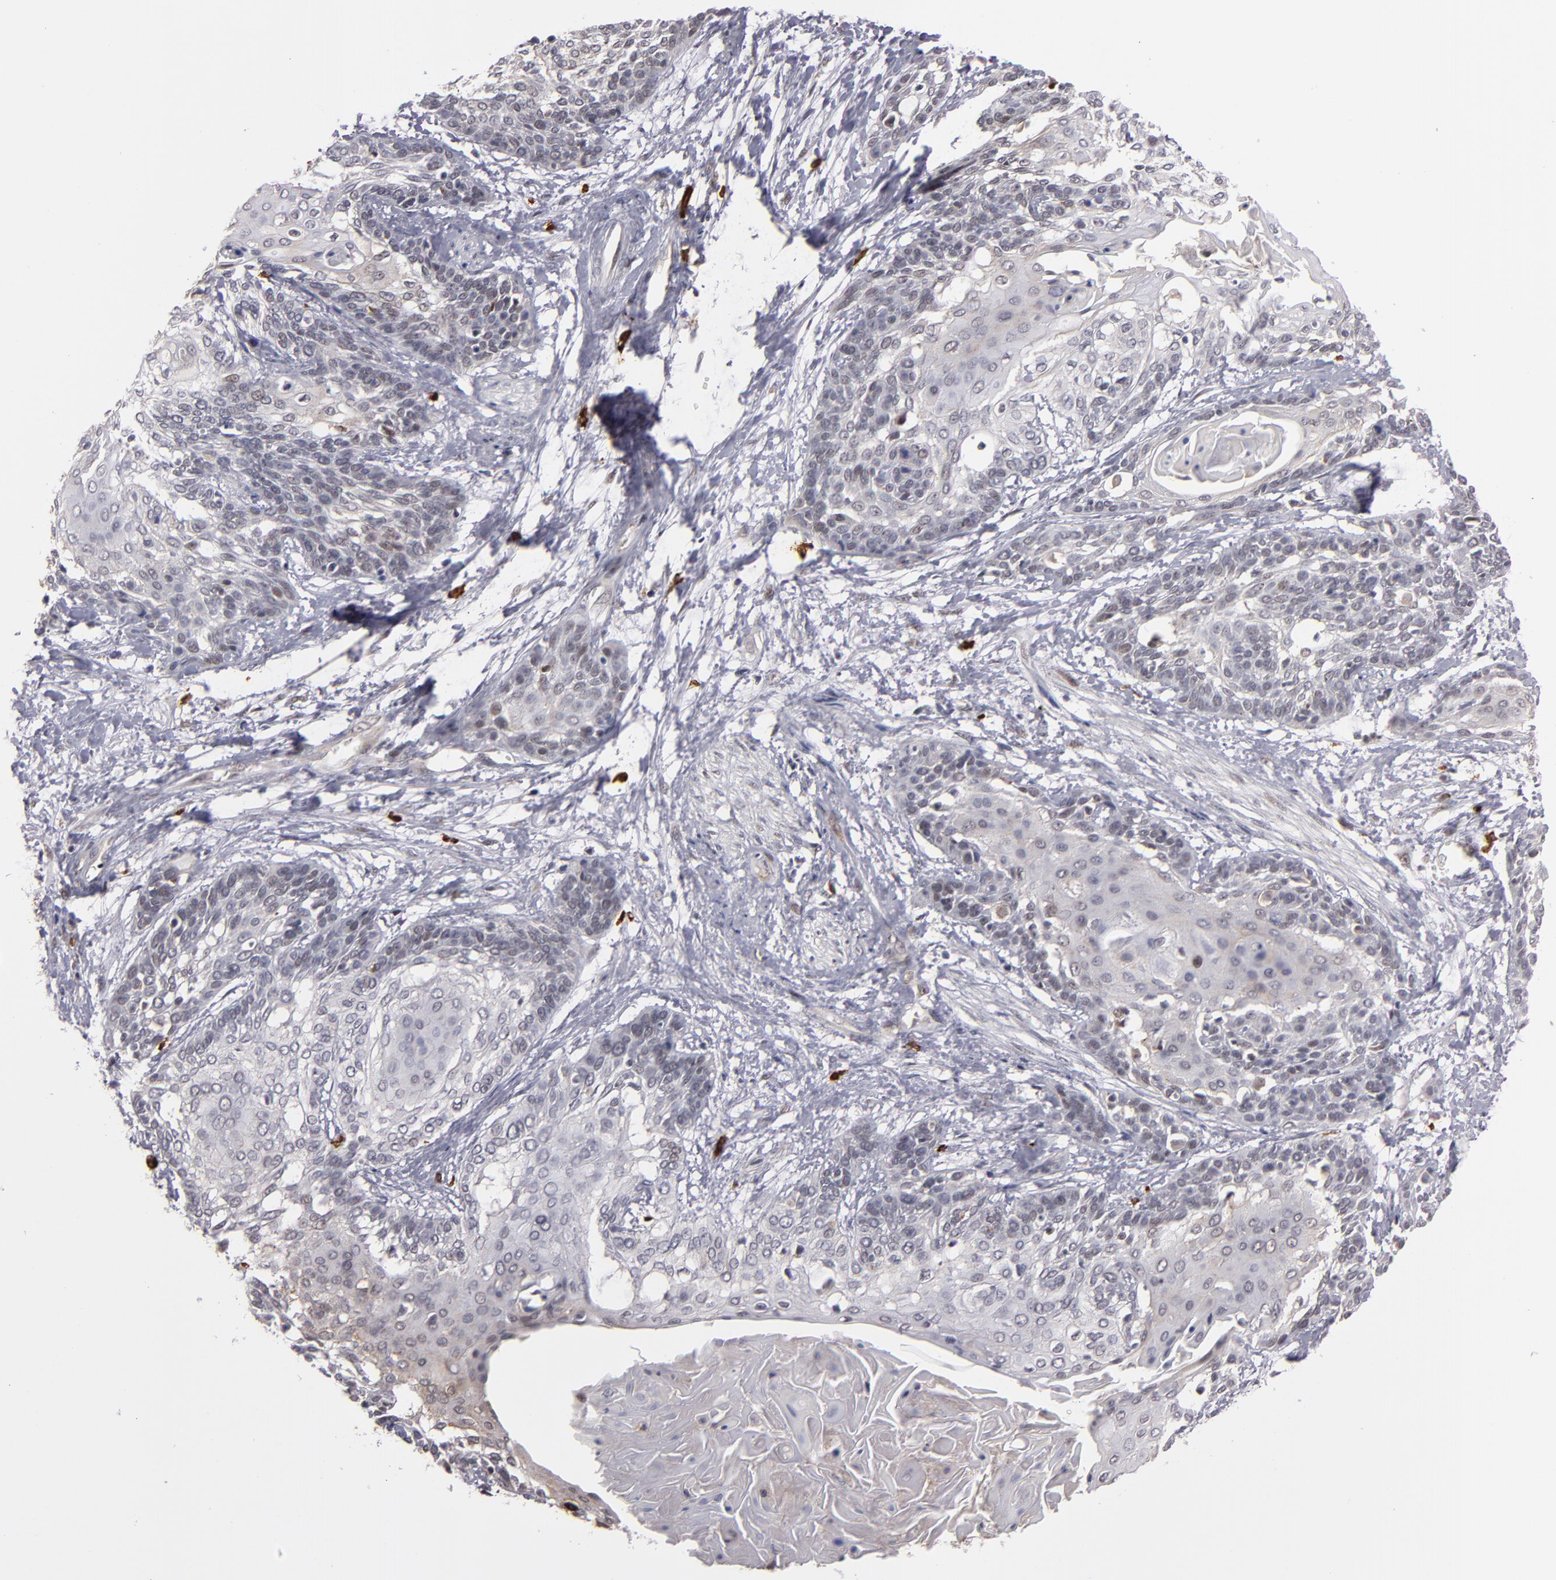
{"staining": {"intensity": "weak", "quantity": ">75%", "location": "cytoplasmic/membranous,nuclear"}, "tissue": "cervical cancer", "cell_type": "Tumor cells", "image_type": "cancer", "snomed": [{"axis": "morphology", "description": "Squamous cell carcinoma, NOS"}, {"axis": "topography", "description": "Cervix"}], "caption": "This photomicrograph displays immunohistochemistry staining of squamous cell carcinoma (cervical), with low weak cytoplasmic/membranous and nuclear positivity in approximately >75% of tumor cells.", "gene": "STX3", "patient": {"sex": "female", "age": 57}}